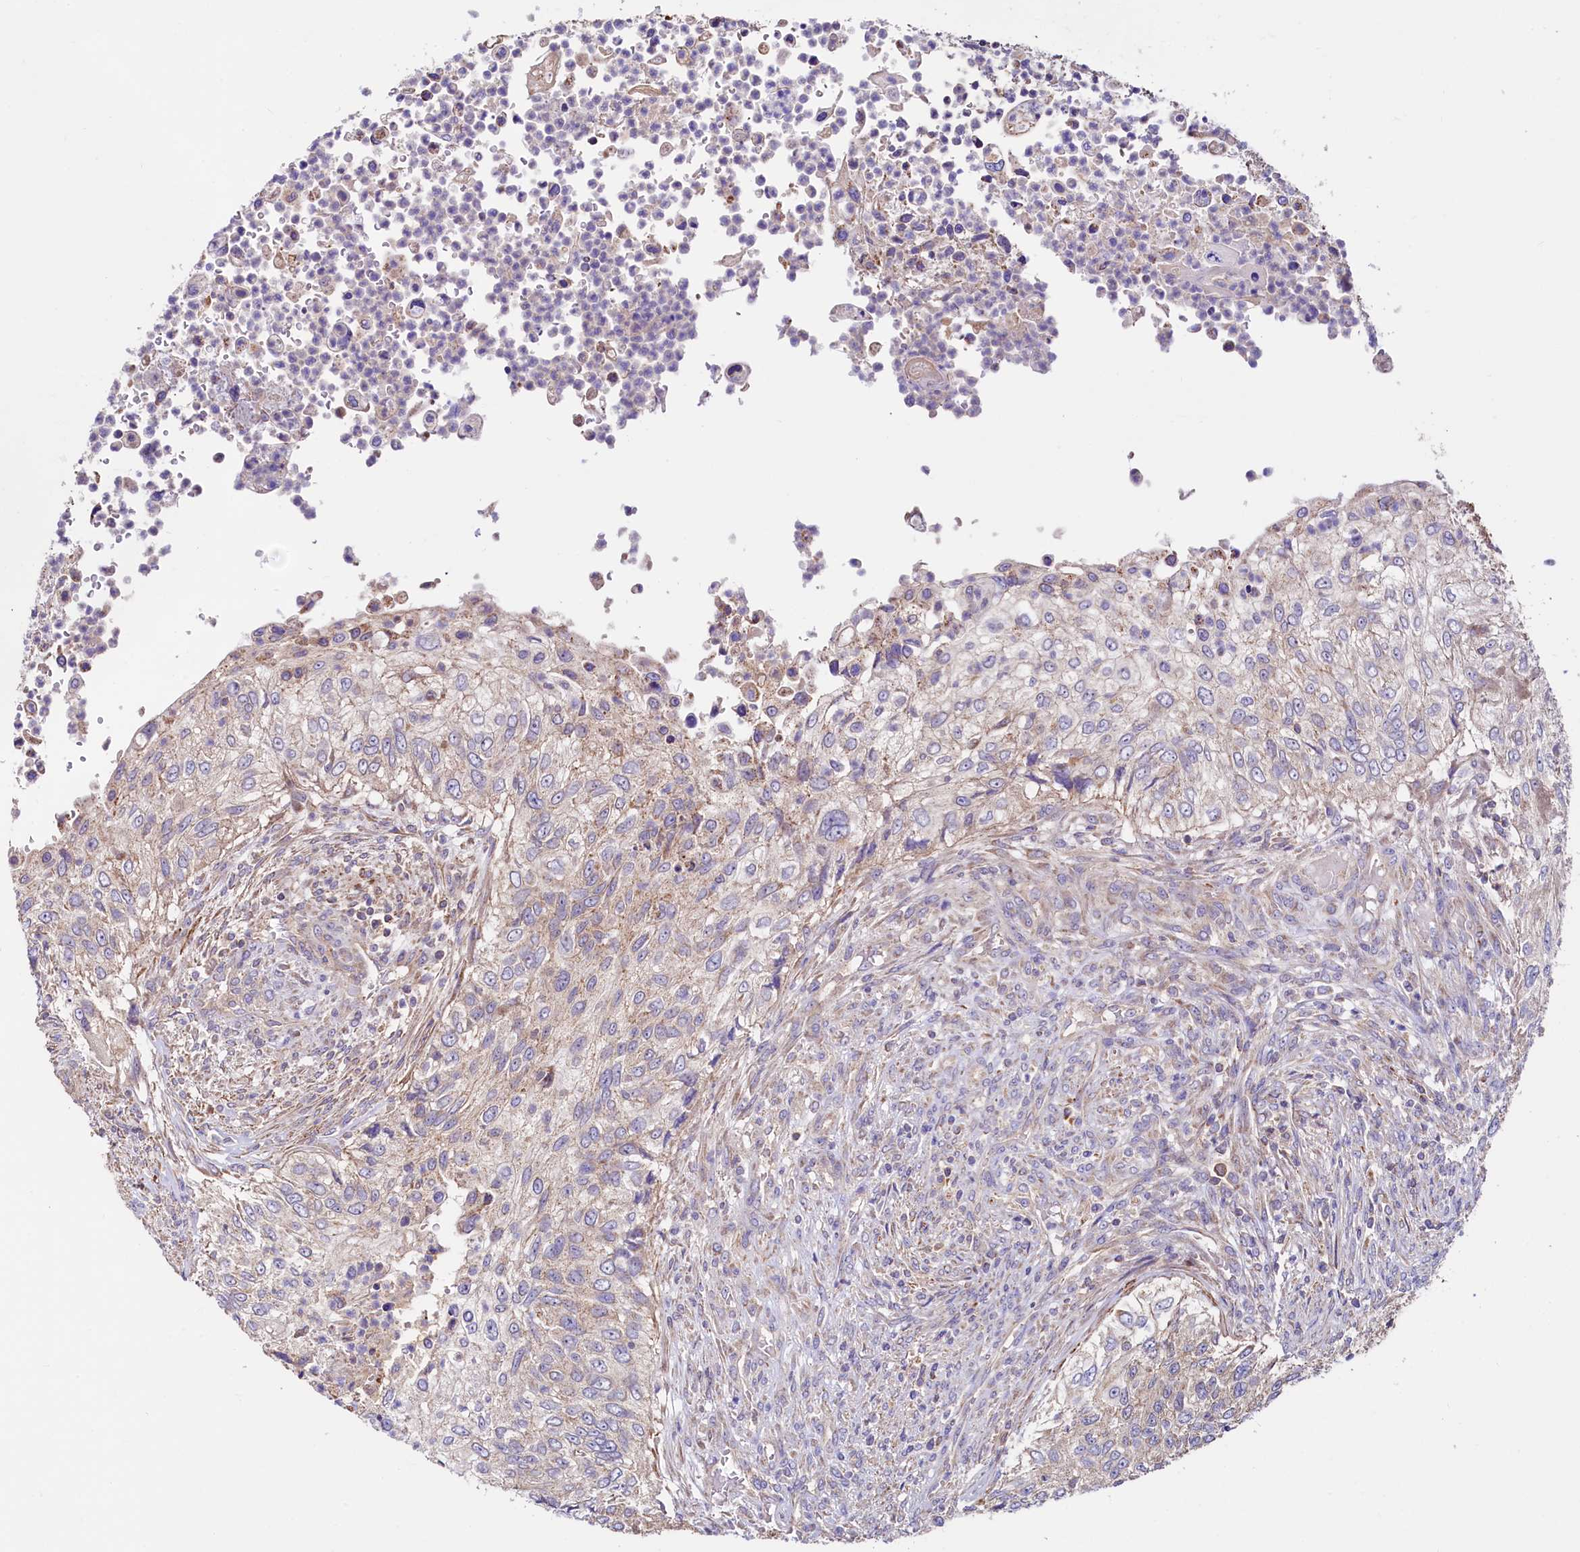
{"staining": {"intensity": "weak", "quantity": "<25%", "location": "cytoplasmic/membranous"}, "tissue": "urothelial cancer", "cell_type": "Tumor cells", "image_type": "cancer", "snomed": [{"axis": "morphology", "description": "Urothelial carcinoma, High grade"}, {"axis": "topography", "description": "Urinary bladder"}], "caption": "High power microscopy histopathology image of an immunohistochemistry (IHC) histopathology image of high-grade urothelial carcinoma, revealing no significant positivity in tumor cells.", "gene": "CIAO3", "patient": {"sex": "female", "age": 60}}